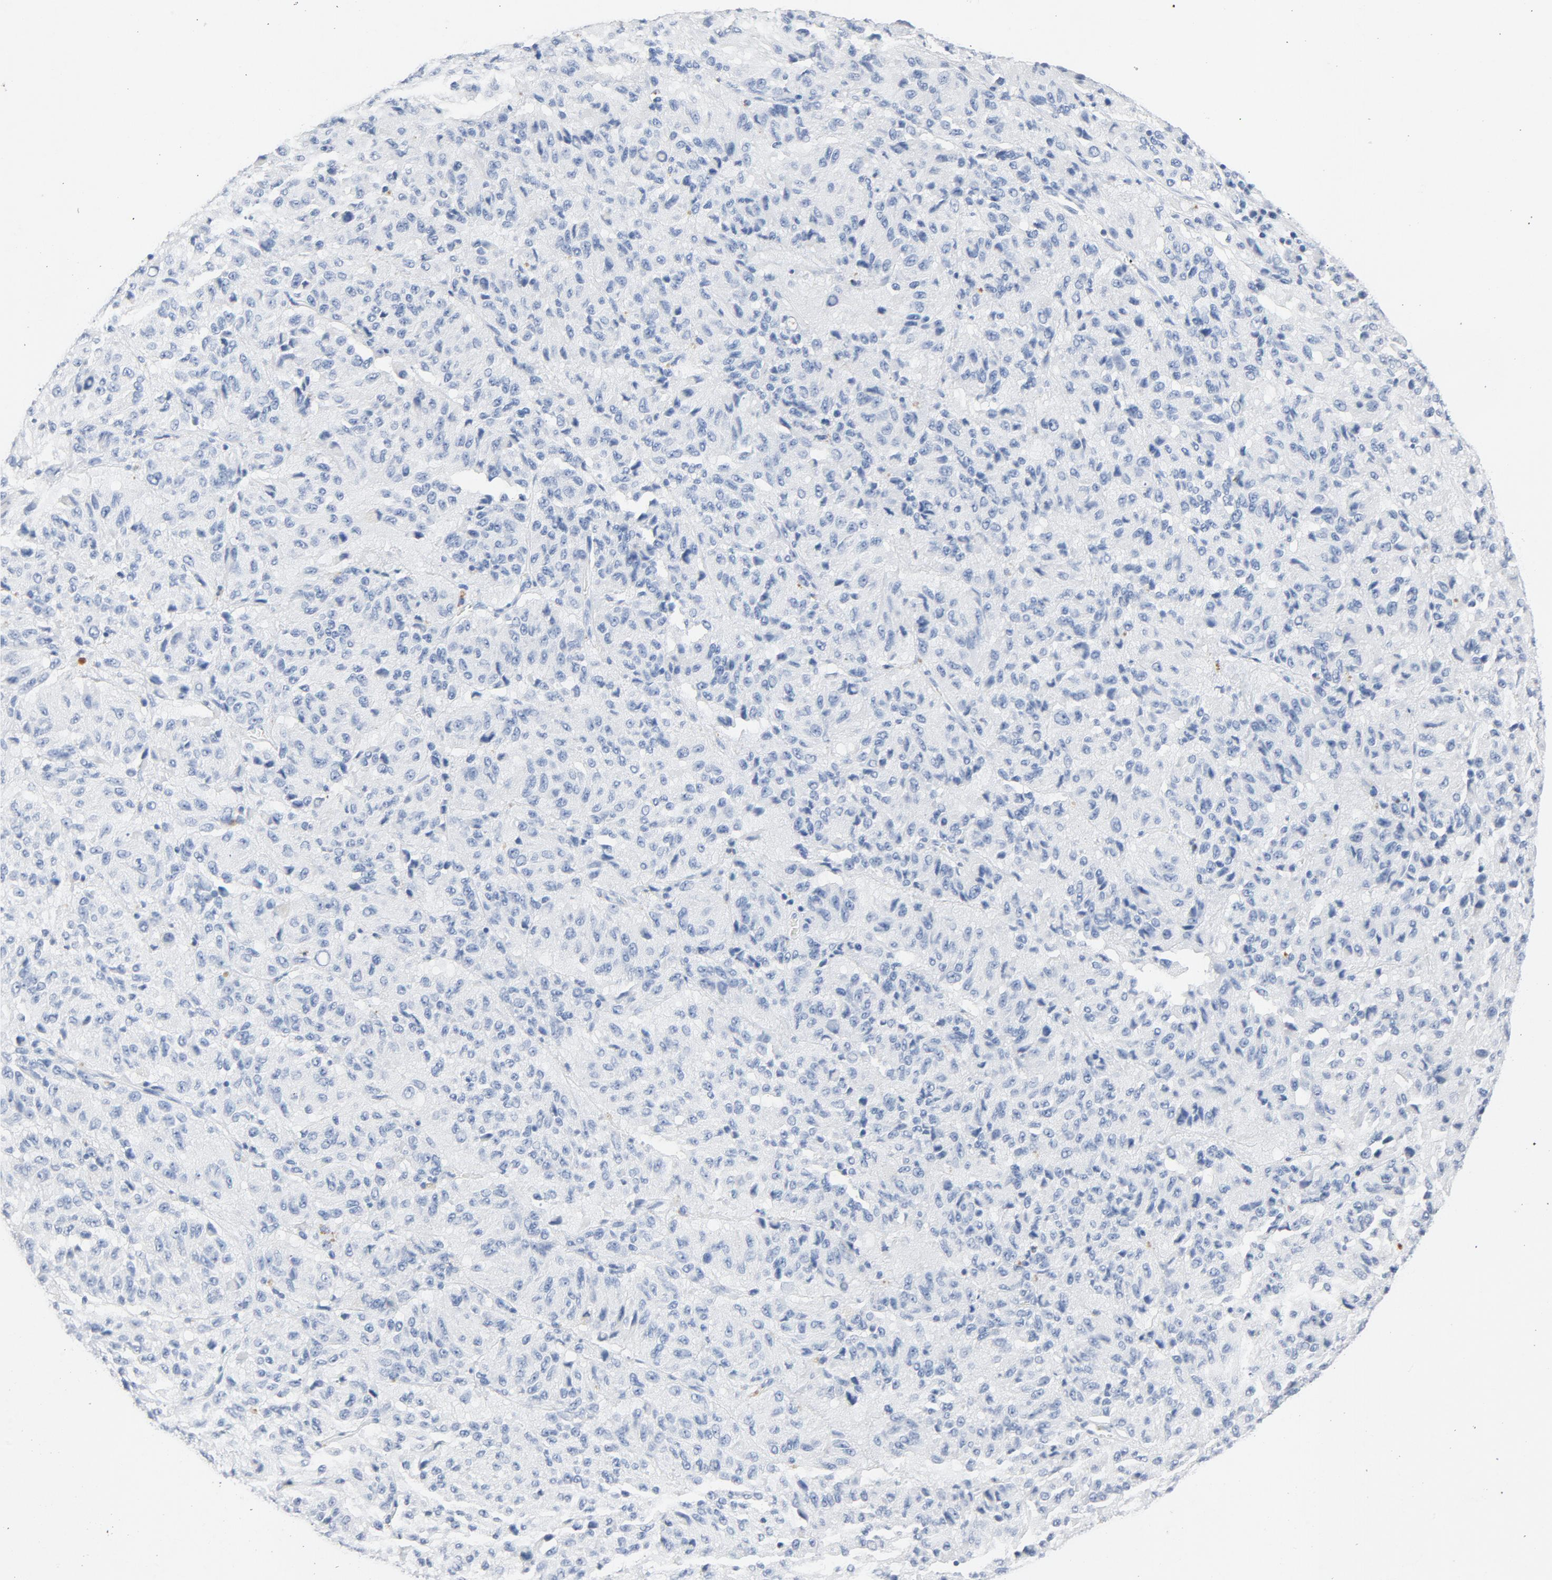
{"staining": {"intensity": "negative", "quantity": "none", "location": "none"}, "tissue": "melanoma", "cell_type": "Tumor cells", "image_type": "cancer", "snomed": [{"axis": "morphology", "description": "Malignant melanoma, Metastatic site"}, {"axis": "topography", "description": "Lung"}], "caption": "A micrograph of malignant melanoma (metastatic site) stained for a protein displays no brown staining in tumor cells. The staining is performed using DAB brown chromogen with nuclei counter-stained in using hematoxylin.", "gene": "PTPRB", "patient": {"sex": "male", "age": 64}}